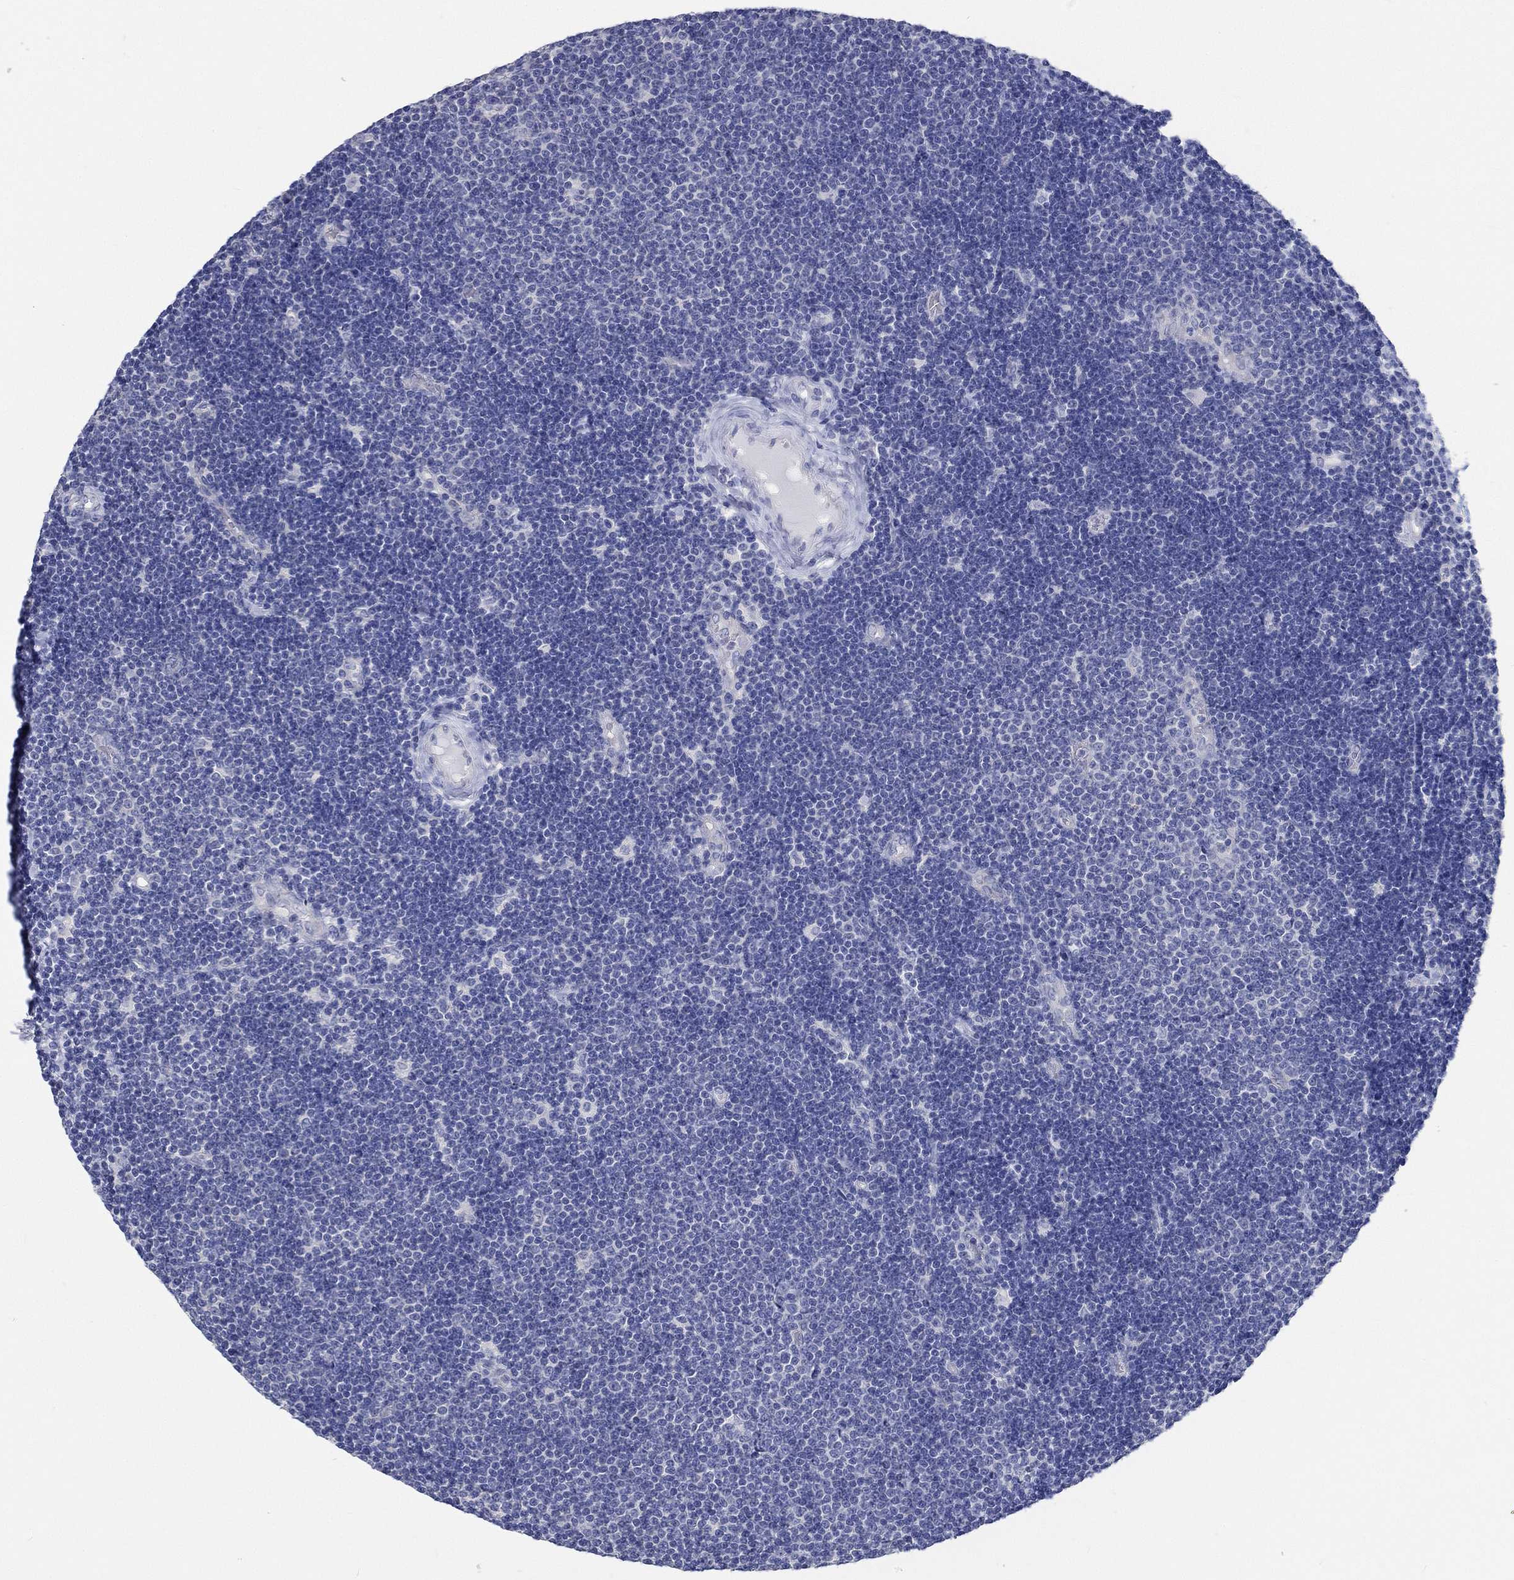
{"staining": {"intensity": "negative", "quantity": "none", "location": "none"}, "tissue": "lymphoma", "cell_type": "Tumor cells", "image_type": "cancer", "snomed": [{"axis": "morphology", "description": "Malignant lymphoma, non-Hodgkin's type, Low grade"}, {"axis": "topography", "description": "Brain"}], "caption": "Immunohistochemistry (IHC) image of neoplastic tissue: low-grade malignant lymphoma, non-Hodgkin's type stained with DAB reveals no significant protein staining in tumor cells.", "gene": "KCNA1", "patient": {"sex": "female", "age": 66}}